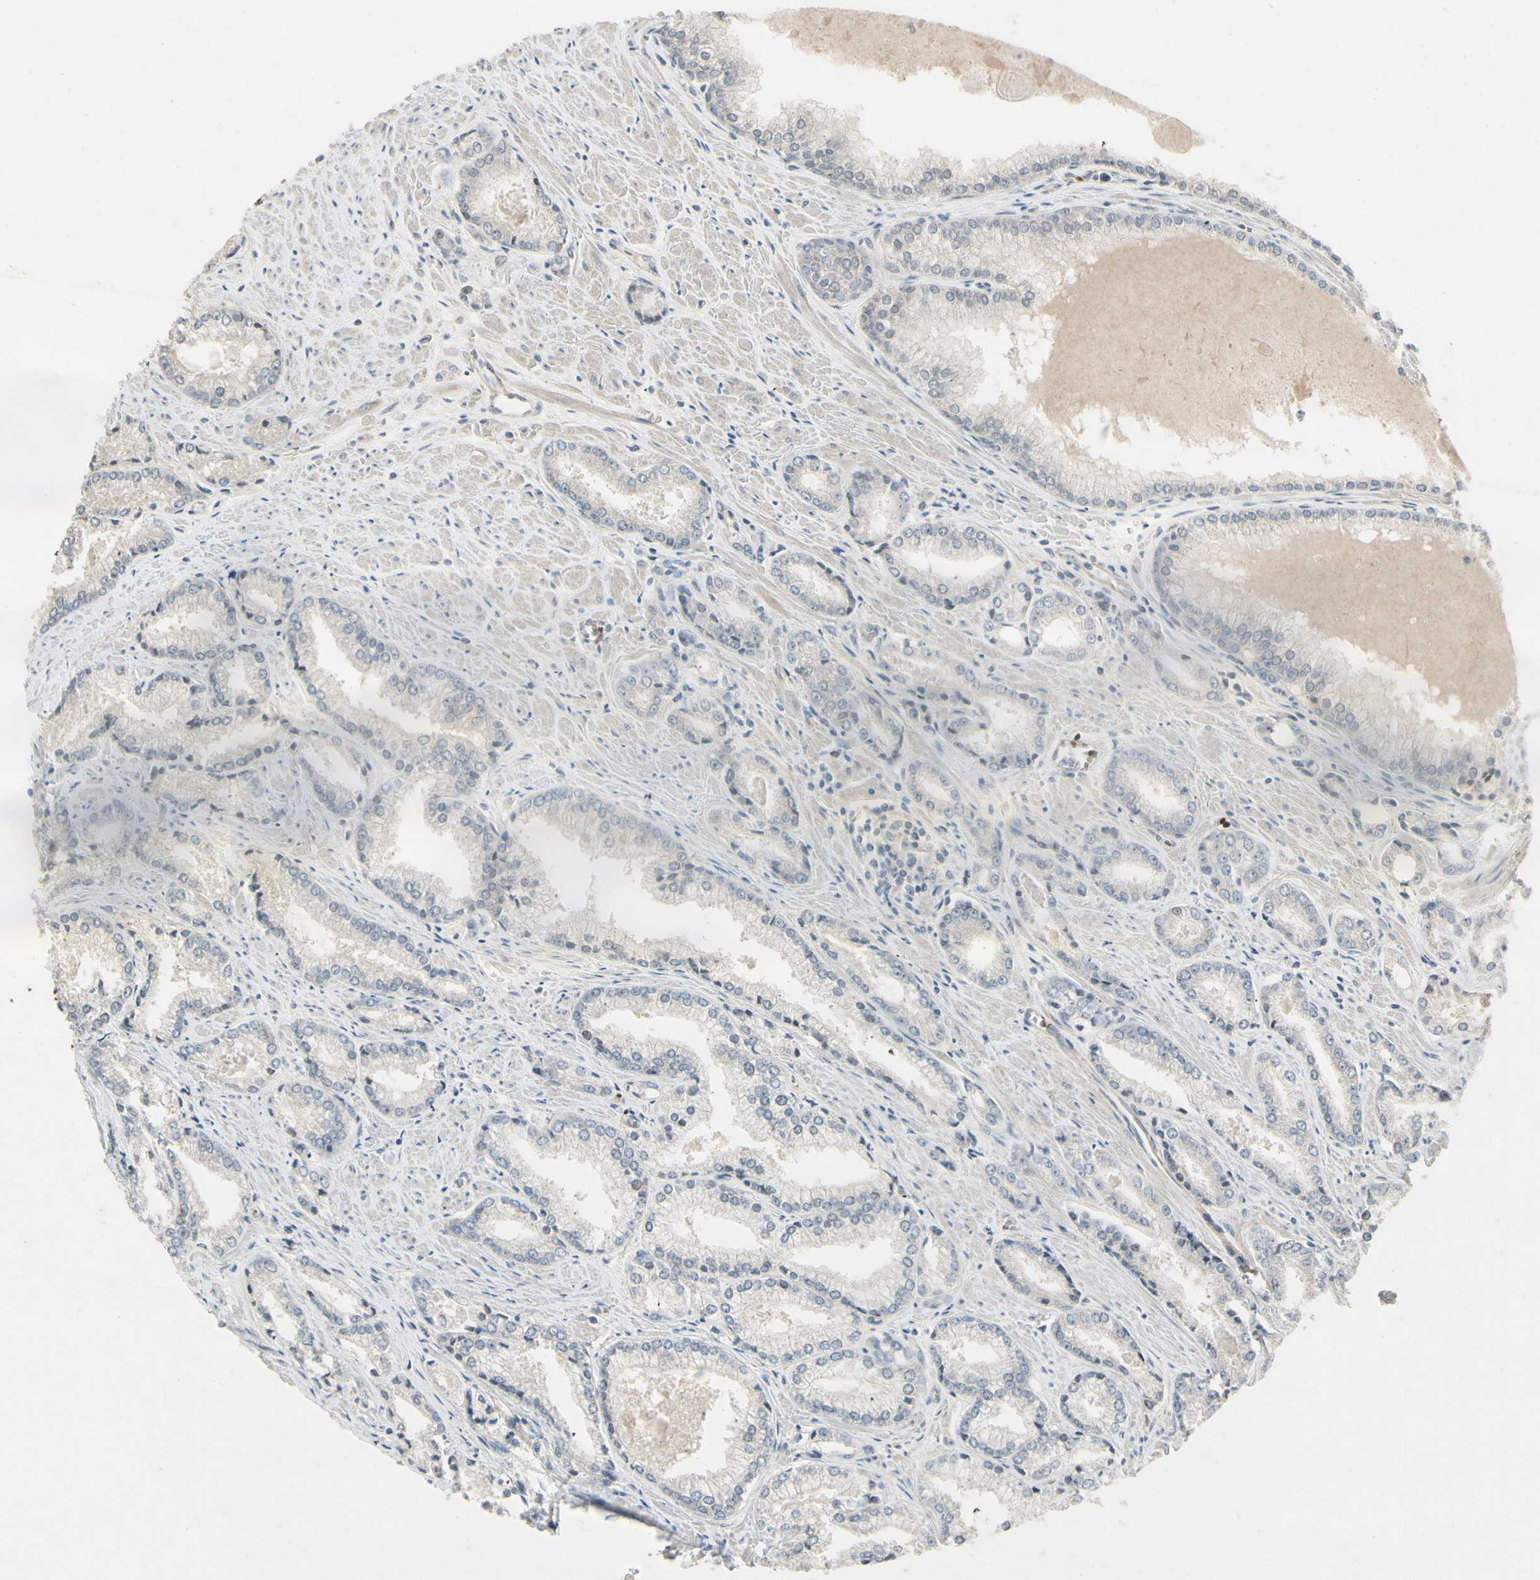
{"staining": {"intensity": "negative", "quantity": "none", "location": "none"}, "tissue": "prostate cancer", "cell_type": "Tumor cells", "image_type": "cancer", "snomed": [{"axis": "morphology", "description": "Adenocarcinoma, Low grade"}, {"axis": "topography", "description": "Prostate"}], "caption": "DAB (3,3'-diaminobenzidine) immunohistochemical staining of prostate low-grade adenocarcinoma displays no significant expression in tumor cells.", "gene": "PPP3CB", "patient": {"sex": "male", "age": 64}}